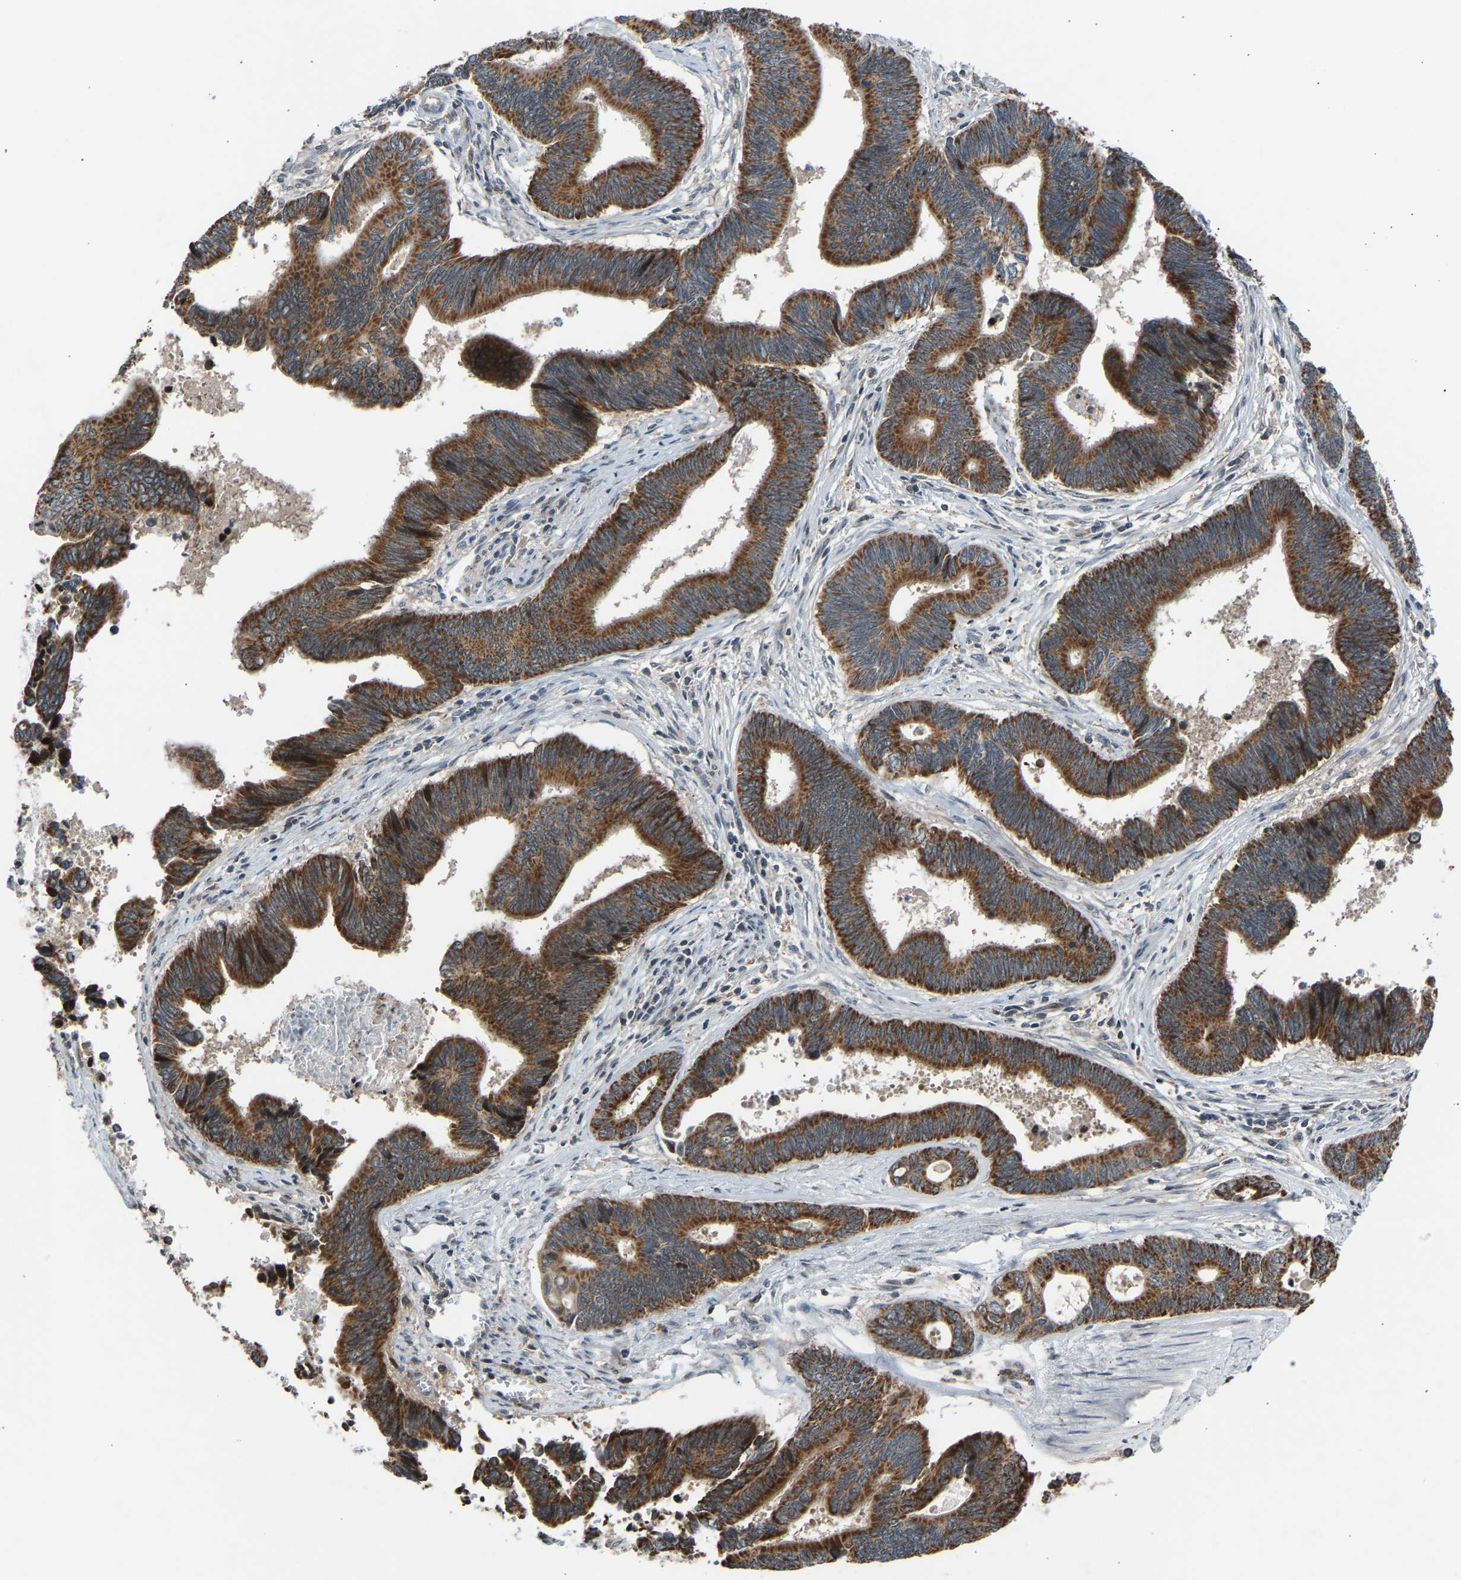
{"staining": {"intensity": "strong", "quantity": ">75%", "location": "cytoplasmic/membranous"}, "tissue": "pancreatic cancer", "cell_type": "Tumor cells", "image_type": "cancer", "snomed": [{"axis": "morphology", "description": "Adenocarcinoma, NOS"}, {"axis": "topography", "description": "Pancreas"}], "caption": "Immunohistochemical staining of adenocarcinoma (pancreatic) exhibits strong cytoplasmic/membranous protein staining in approximately >75% of tumor cells.", "gene": "SLIRP", "patient": {"sex": "female", "age": 70}}